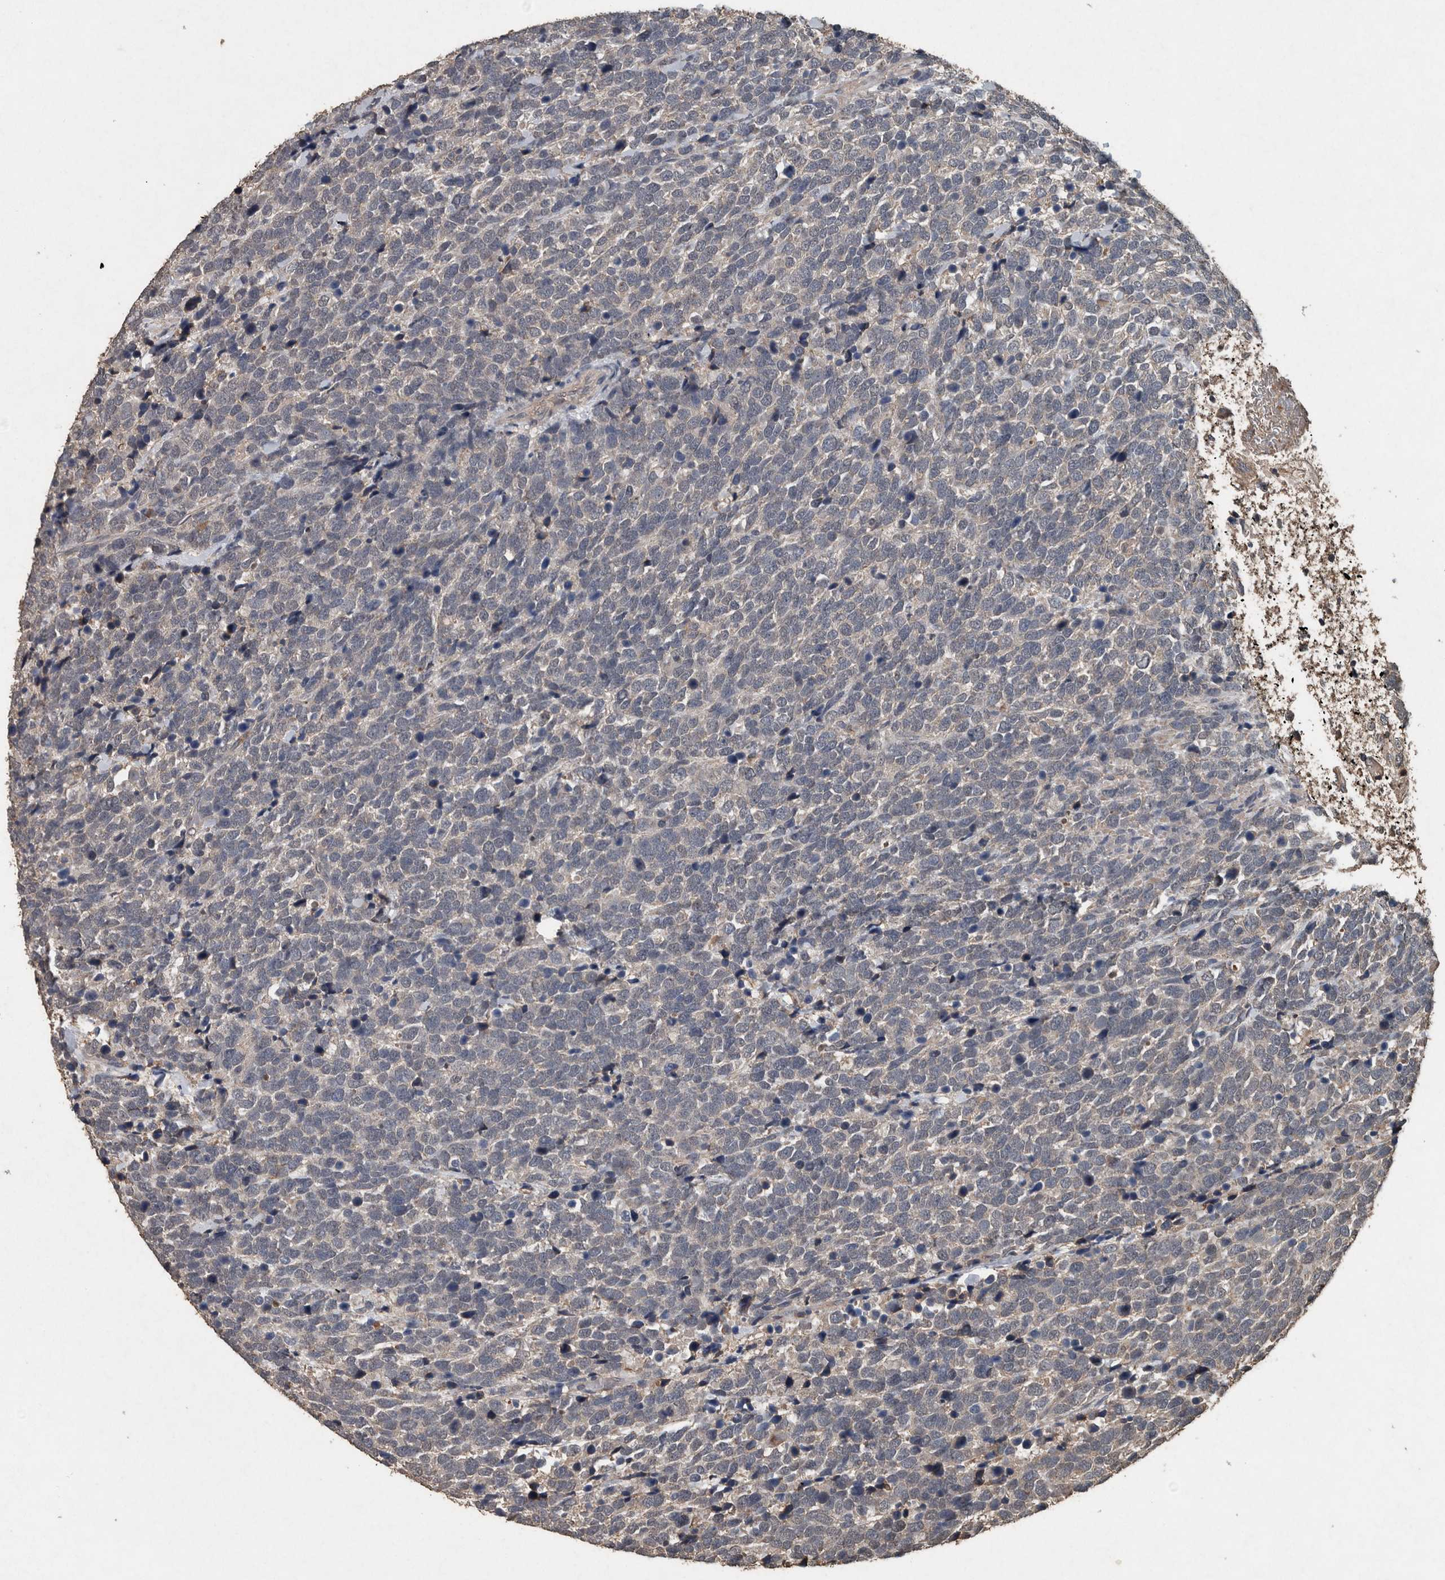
{"staining": {"intensity": "negative", "quantity": "none", "location": "none"}, "tissue": "urothelial cancer", "cell_type": "Tumor cells", "image_type": "cancer", "snomed": [{"axis": "morphology", "description": "Urothelial carcinoma, High grade"}, {"axis": "topography", "description": "Urinary bladder"}], "caption": "A photomicrograph of human urothelial carcinoma (high-grade) is negative for staining in tumor cells.", "gene": "FGFRL1", "patient": {"sex": "female", "age": 82}}